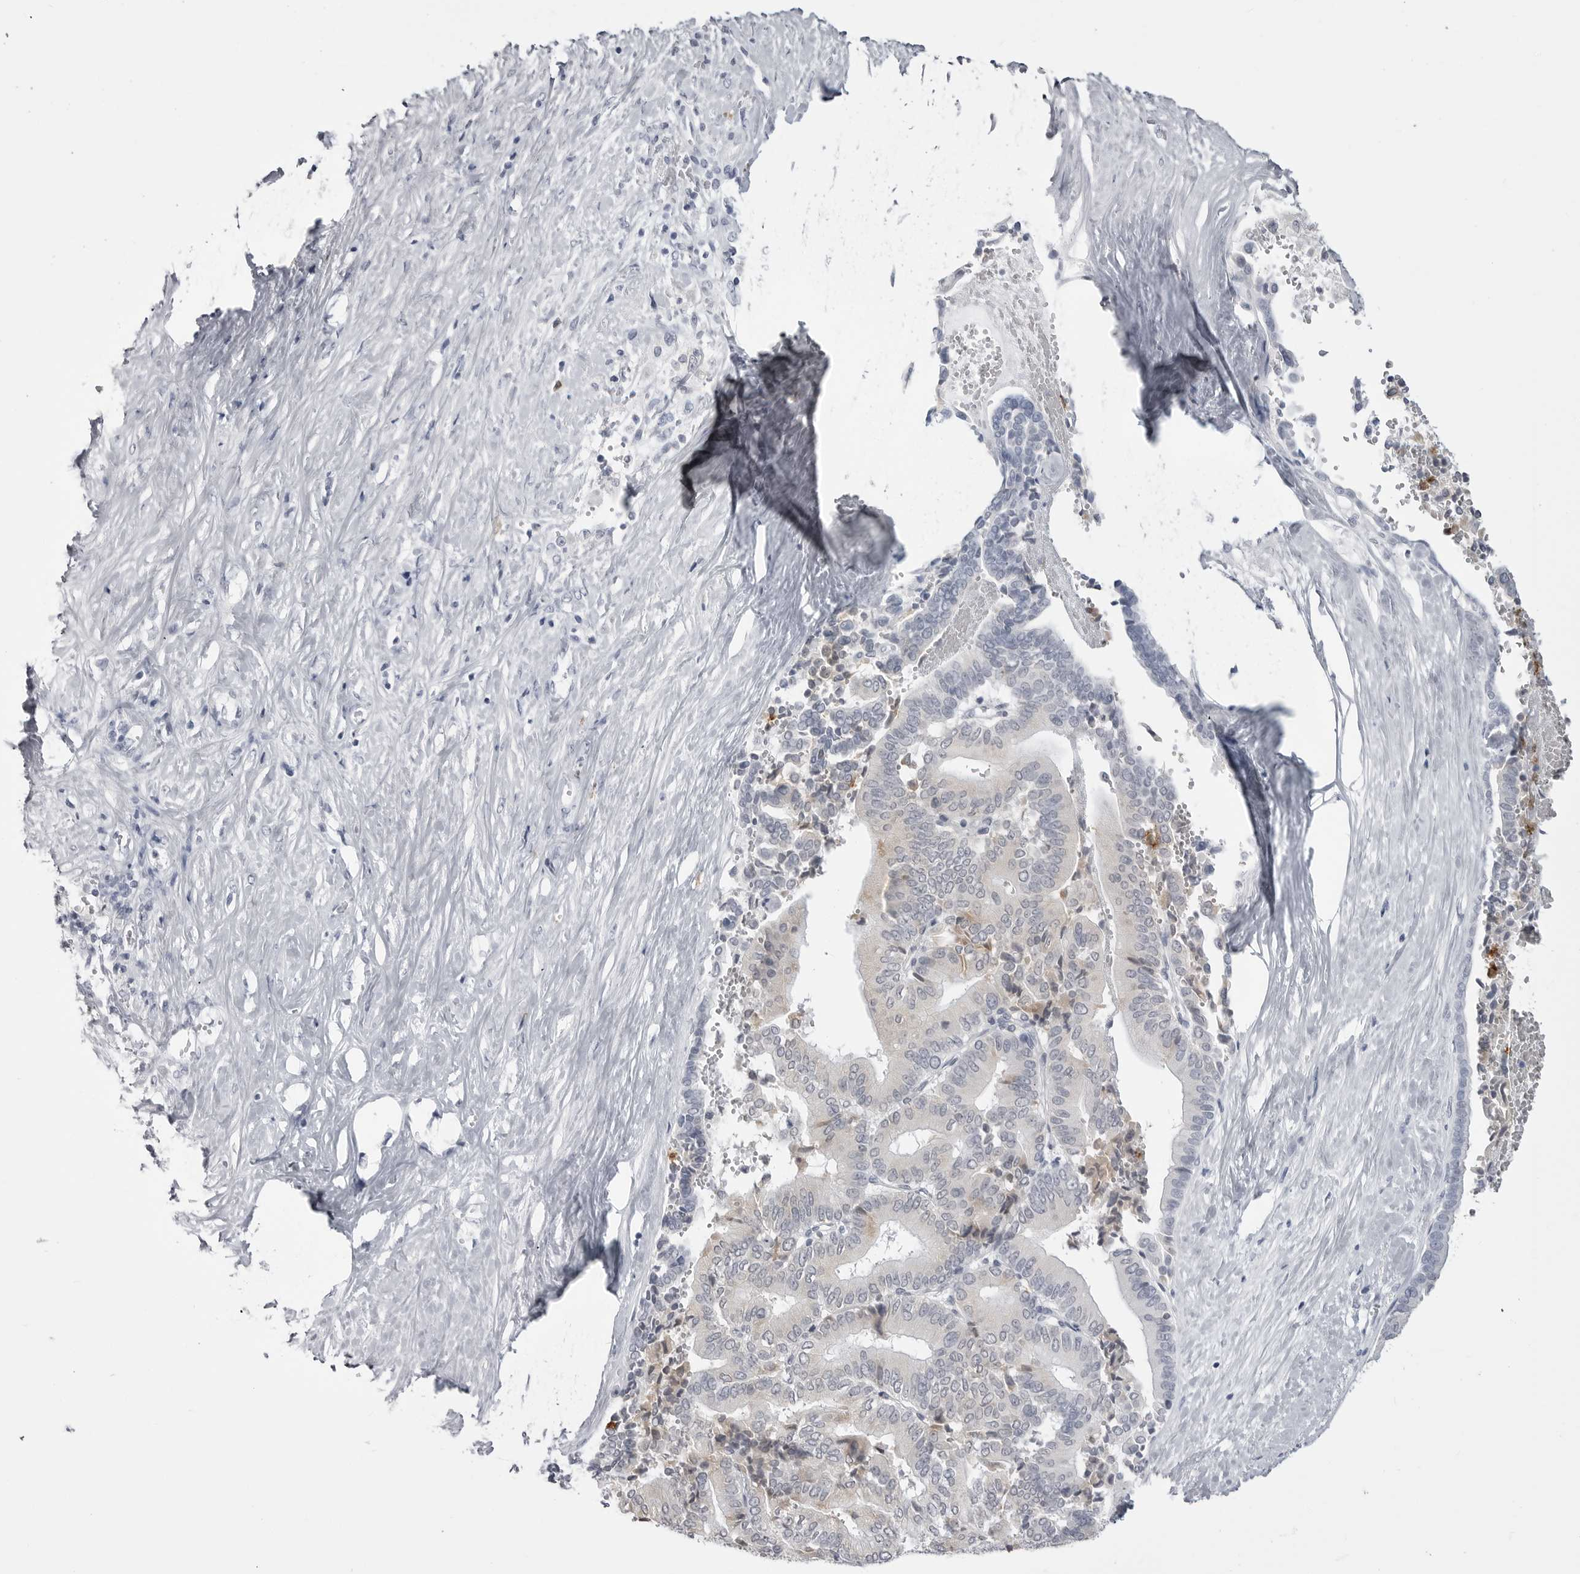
{"staining": {"intensity": "negative", "quantity": "none", "location": "none"}, "tissue": "liver cancer", "cell_type": "Tumor cells", "image_type": "cancer", "snomed": [{"axis": "morphology", "description": "Cholangiocarcinoma"}, {"axis": "topography", "description": "Liver"}], "caption": "An immunohistochemistry (IHC) image of liver cancer (cholangiocarcinoma) is shown. There is no staining in tumor cells of liver cancer (cholangiocarcinoma).", "gene": "STAP2", "patient": {"sex": "female", "age": 75}}